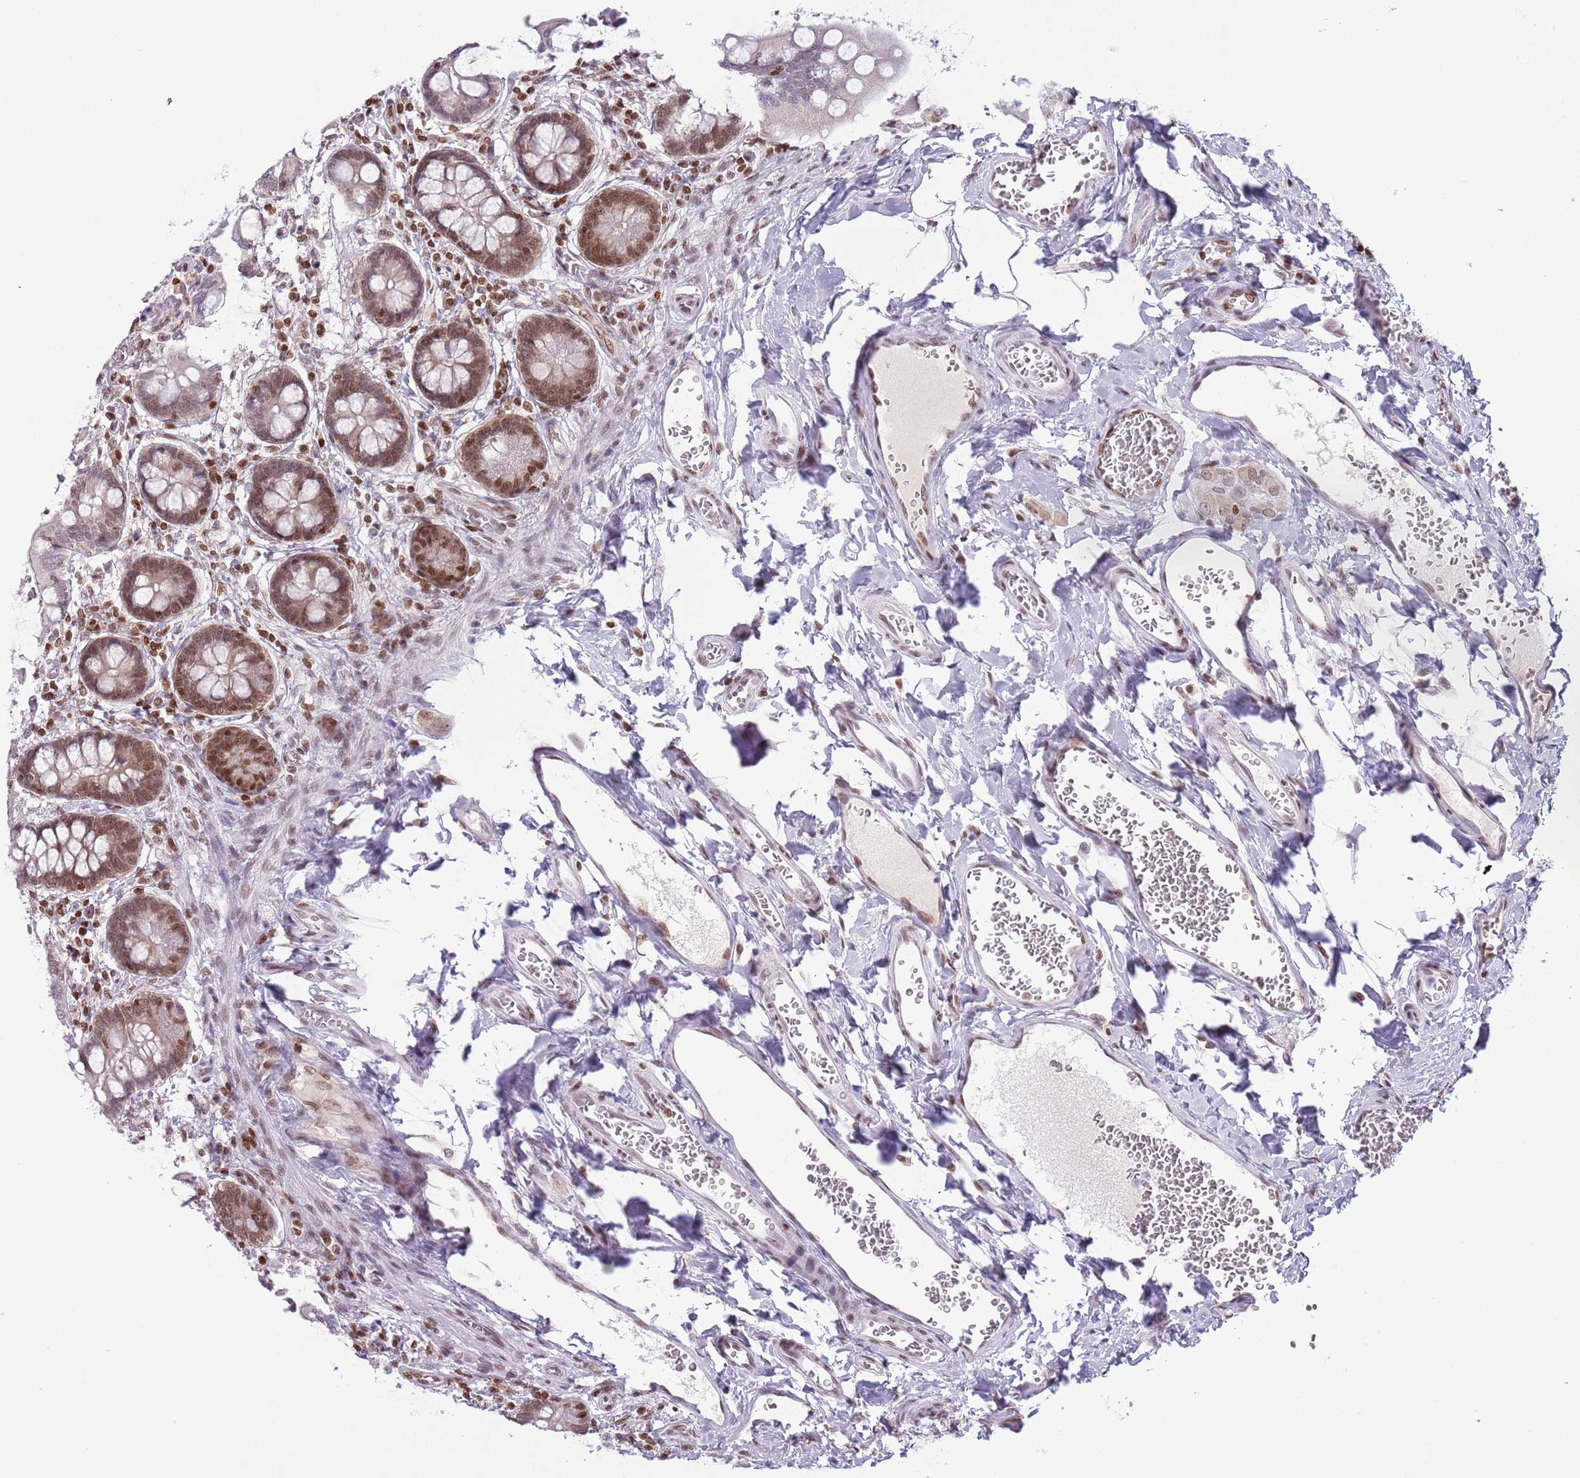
{"staining": {"intensity": "moderate", "quantity": "25%-75%", "location": "nuclear"}, "tissue": "small intestine", "cell_type": "Glandular cells", "image_type": "normal", "snomed": [{"axis": "morphology", "description": "Normal tissue, NOS"}, {"axis": "topography", "description": "Small intestine"}], "caption": "Brown immunohistochemical staining in normal small intestine displays moderate nuclear positivity in about 25%-75% of glandular cells. (IHC, brightfield microscopy, high magnification).", "gene": "SELENOH", "patient": {"sex": "male", "age": 52}}